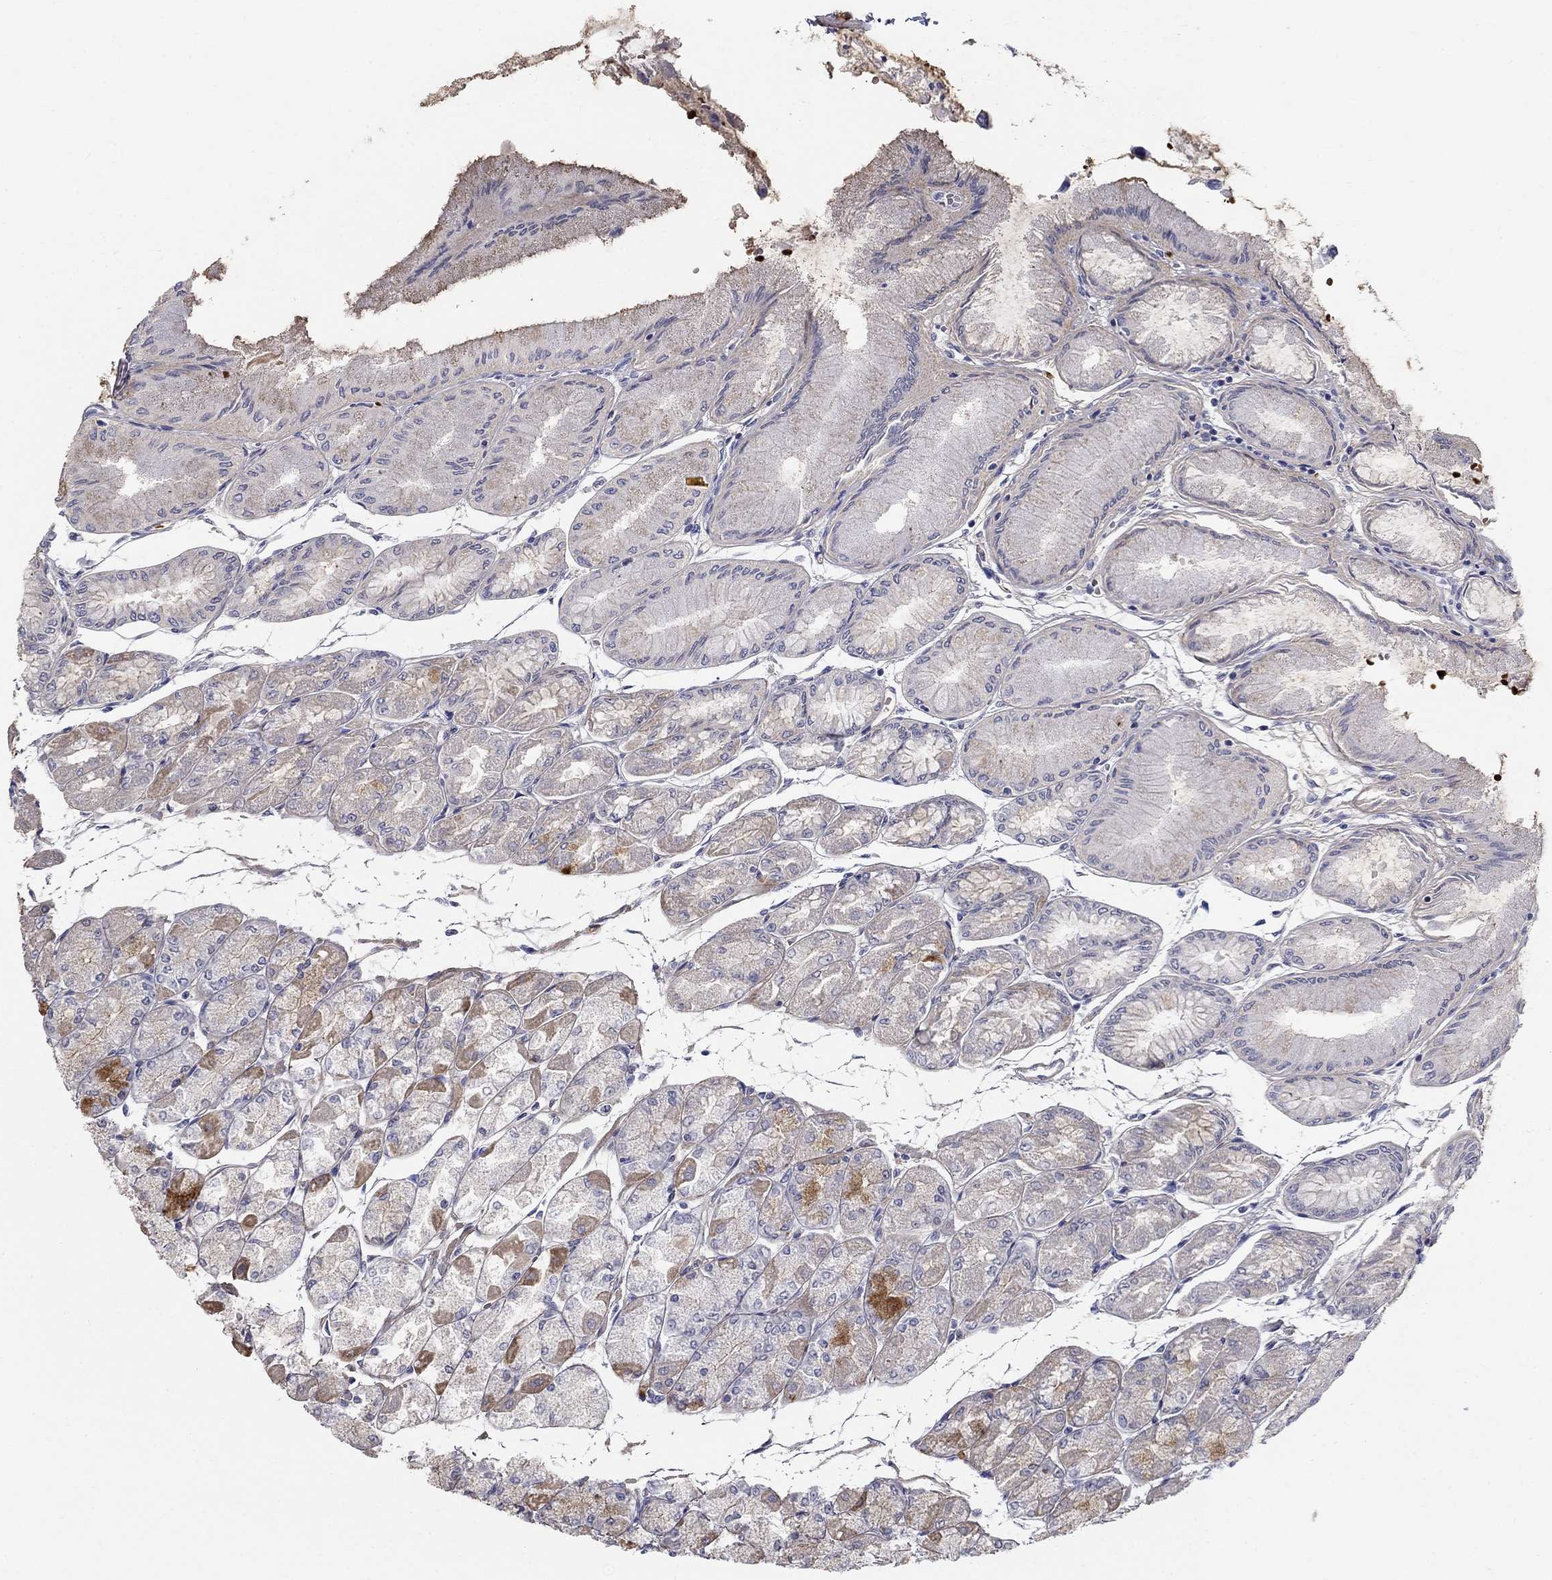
{"staining": {"intensity": "moderate", "quantity": "<25%", "location": "cytoplasmic/membranous"}, "tissue": "stomach", "cell_type": "Glandular cells", "image_type": "normal", "snomed": [{"axis": "morphology", "description": "Normal tissue, NOS"}, {"axis": "topography", "description": "Stomach, upper"}], "caption": "Moderate cytoplasmic/membranous expression is present in approximately <25% of glandular cells in unremarkable stomach. The protein of interest is shown in brown color, while the nuclei are stained blue.", "gene": "ENSG00000290147", "patient": {"sex": "male", "age": 60}}